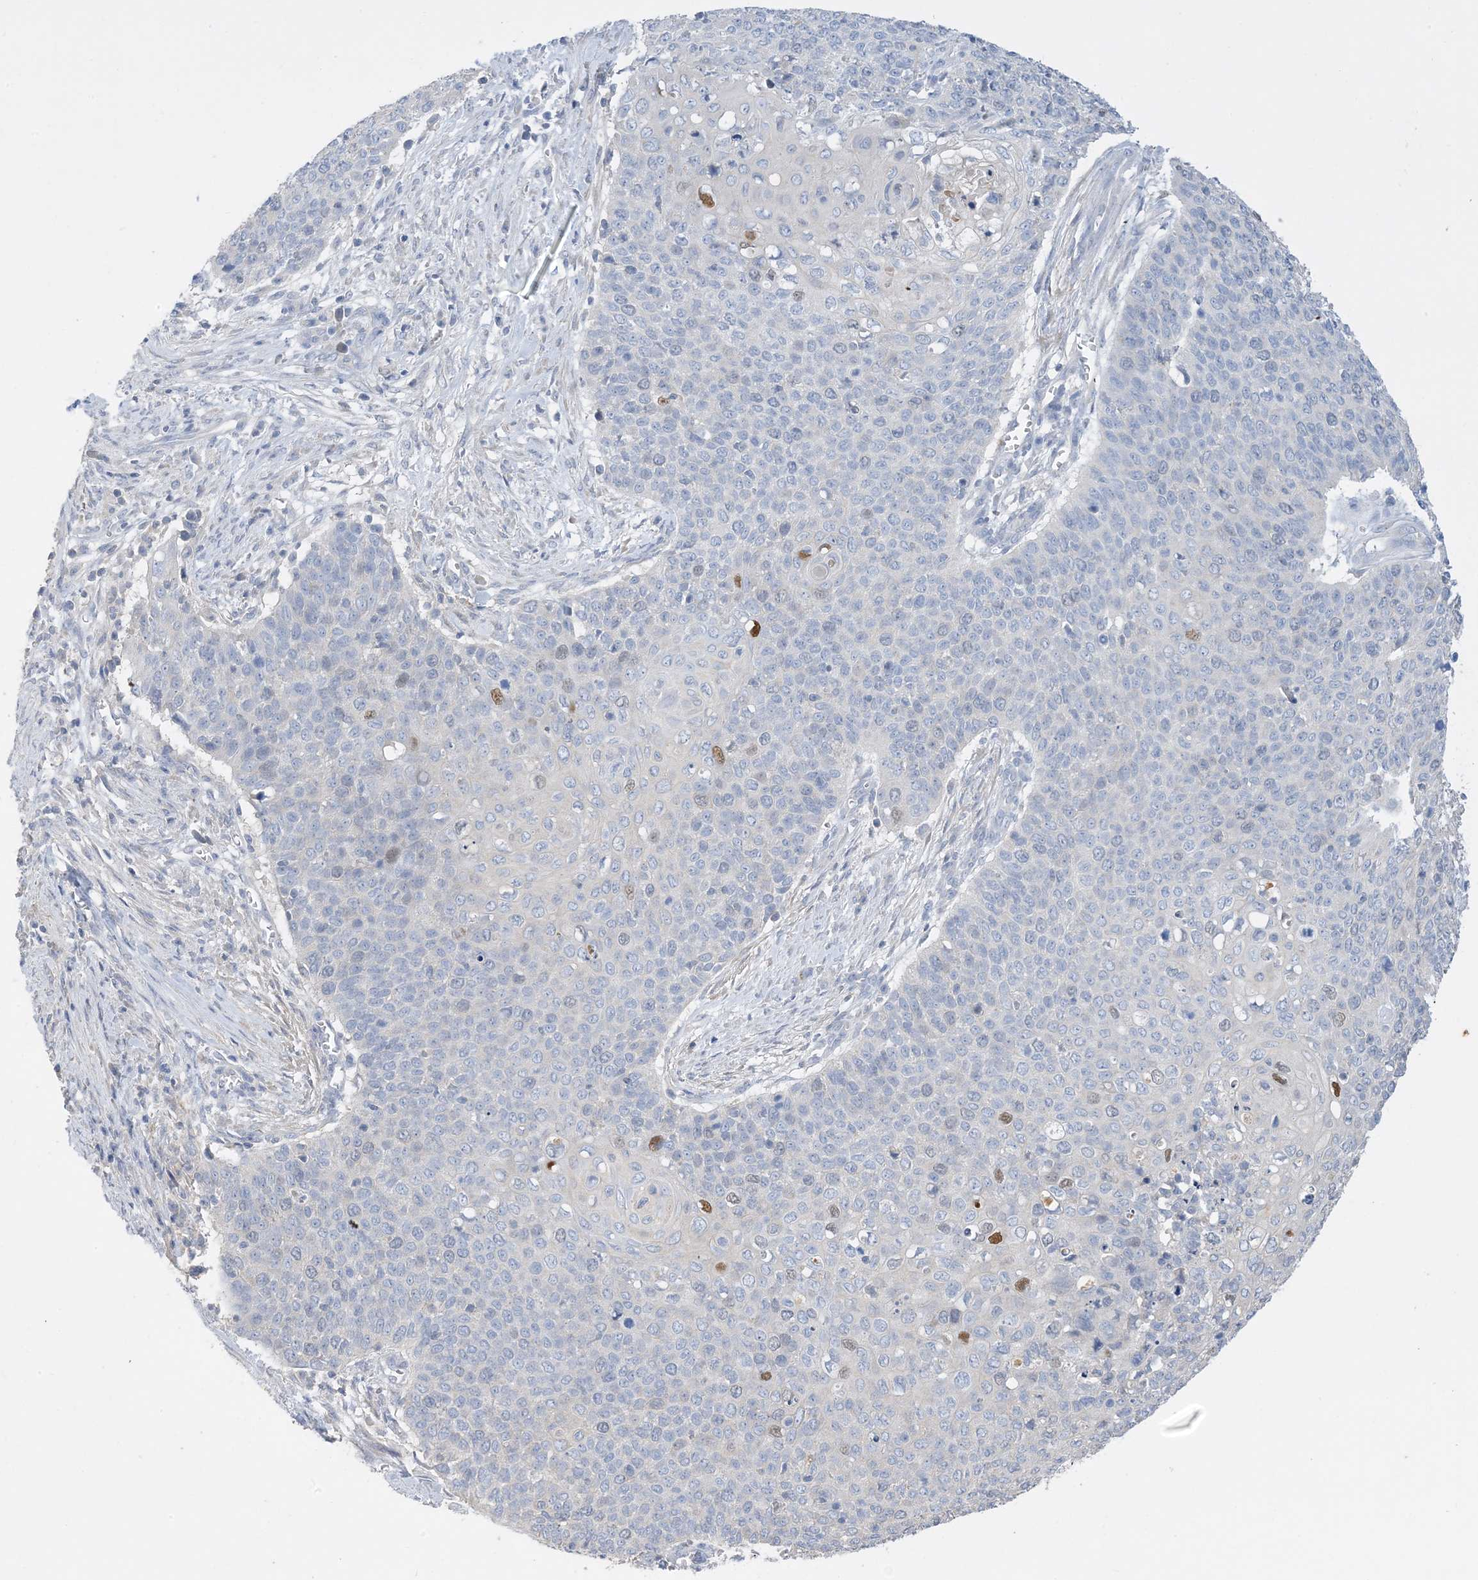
{"staining": {"intensity": "negative", "quantity": "none", "location": "none"}, "tissue": "cervical cancer", "cell_type": "Tumor cells", "image_type": "cancer", "snomed": [{"axis": "morphology", "description": "Squamous cell carcinoma, NOS"}, {"axis": "topography", "description": "Cervix"}], "caption": "This is an immunohistochemistry (IHC) histopathology image of human squamous cell carcinoma (cervical). There is no expression in tumor cells.", "gene": "KPRP", "patient": {"sex": "female", "age": 39}}